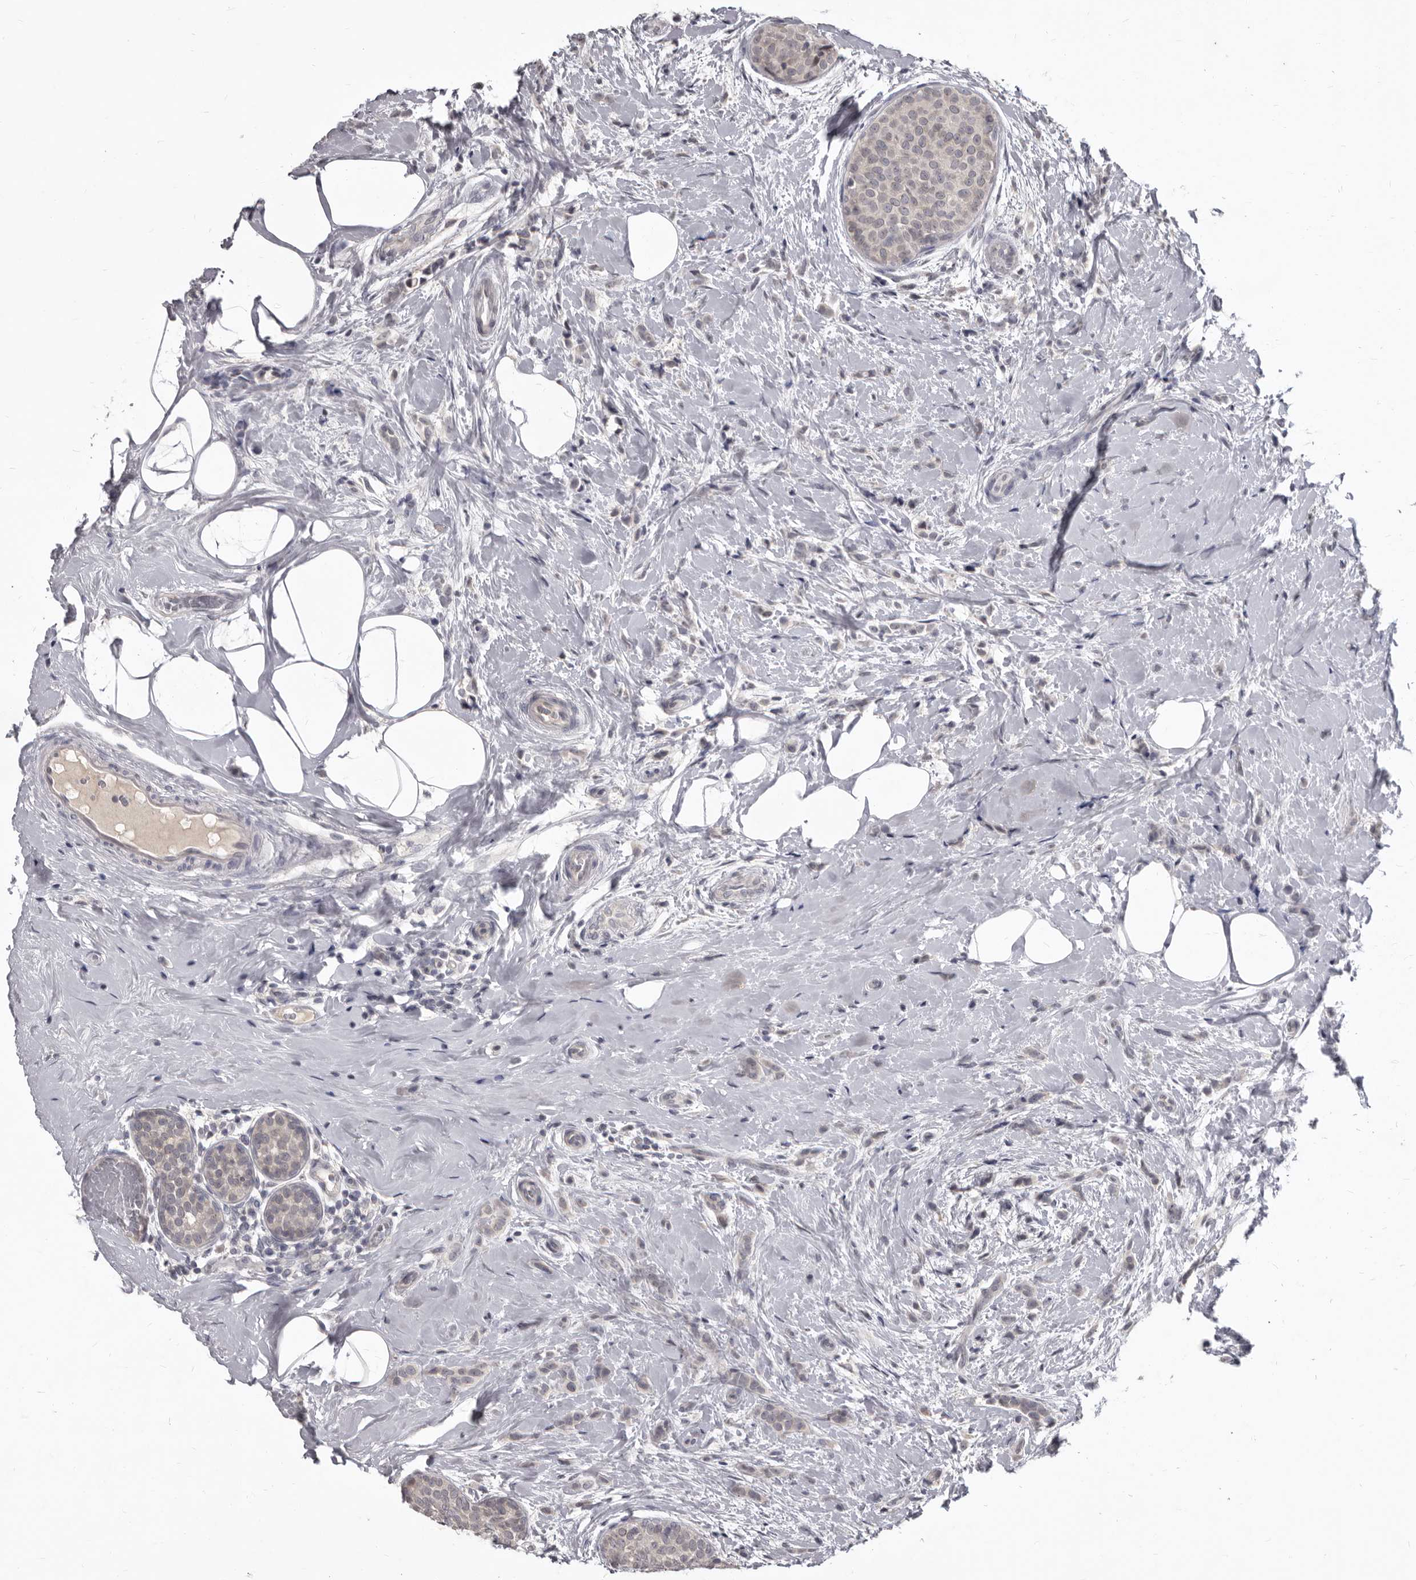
{"staining": {"intensity": "weak", "quantity": "<25%", "location": "cytoplasmic/membranous"}, "tissue": "breast cancer", "cell_type": "Tumor cells", "image_type": "cancer", "snomed": [{"axis": "morphology", "description": "Lobular carcinoma, in situ"}, {"axis": "morphology", "description": "Lobular carcinoma"}, {"axis": "topography", "description": "Breast"}], "caption": "Lobular carcinoma (breast) was stained to show a protein in brown. There is no significant positivity in tumor cells.", "gene": "SULT1E1", "patient": {"sex": "female", "age": 41}}